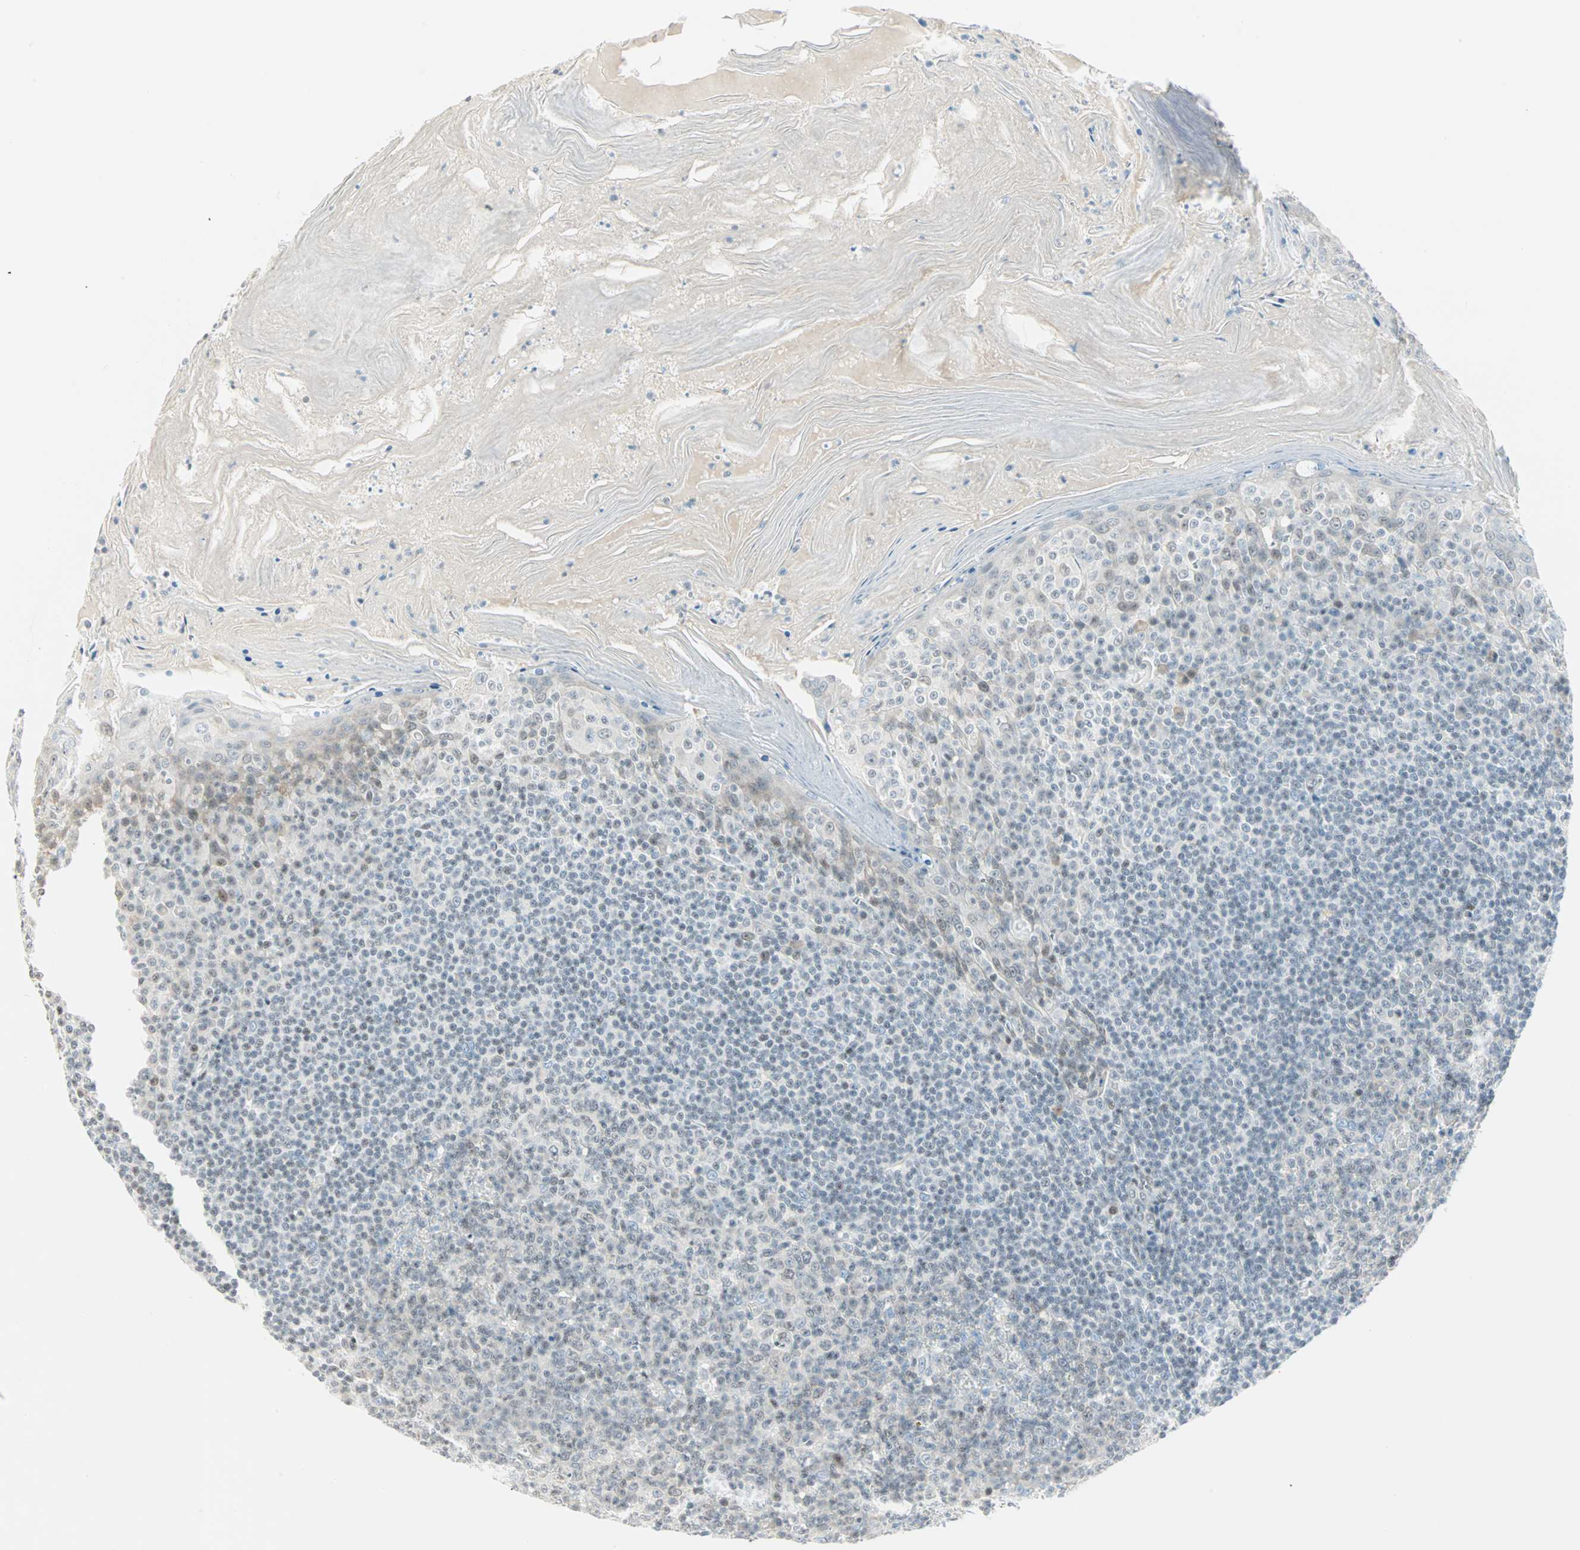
{"staining": {"intensity": "negative", "quantity": "none", "location": "none"}, "tissue": "tonsil", "cell_type": "Germinal center cells", "image_type": "normal", "snomed": [{"axis": "morphology", "description": "Normal tissue, NOS"}, {"axis": "topography", "description": "Tonsil"}], "caption": "Immunohistochemistry (IHC) photomicrograph of normal human tonsil stained for a protein (brown), which reveals no staining in germinal center cells.", "gene": "PKNOX1", "patient": {"sex": "male", "age": 31}}